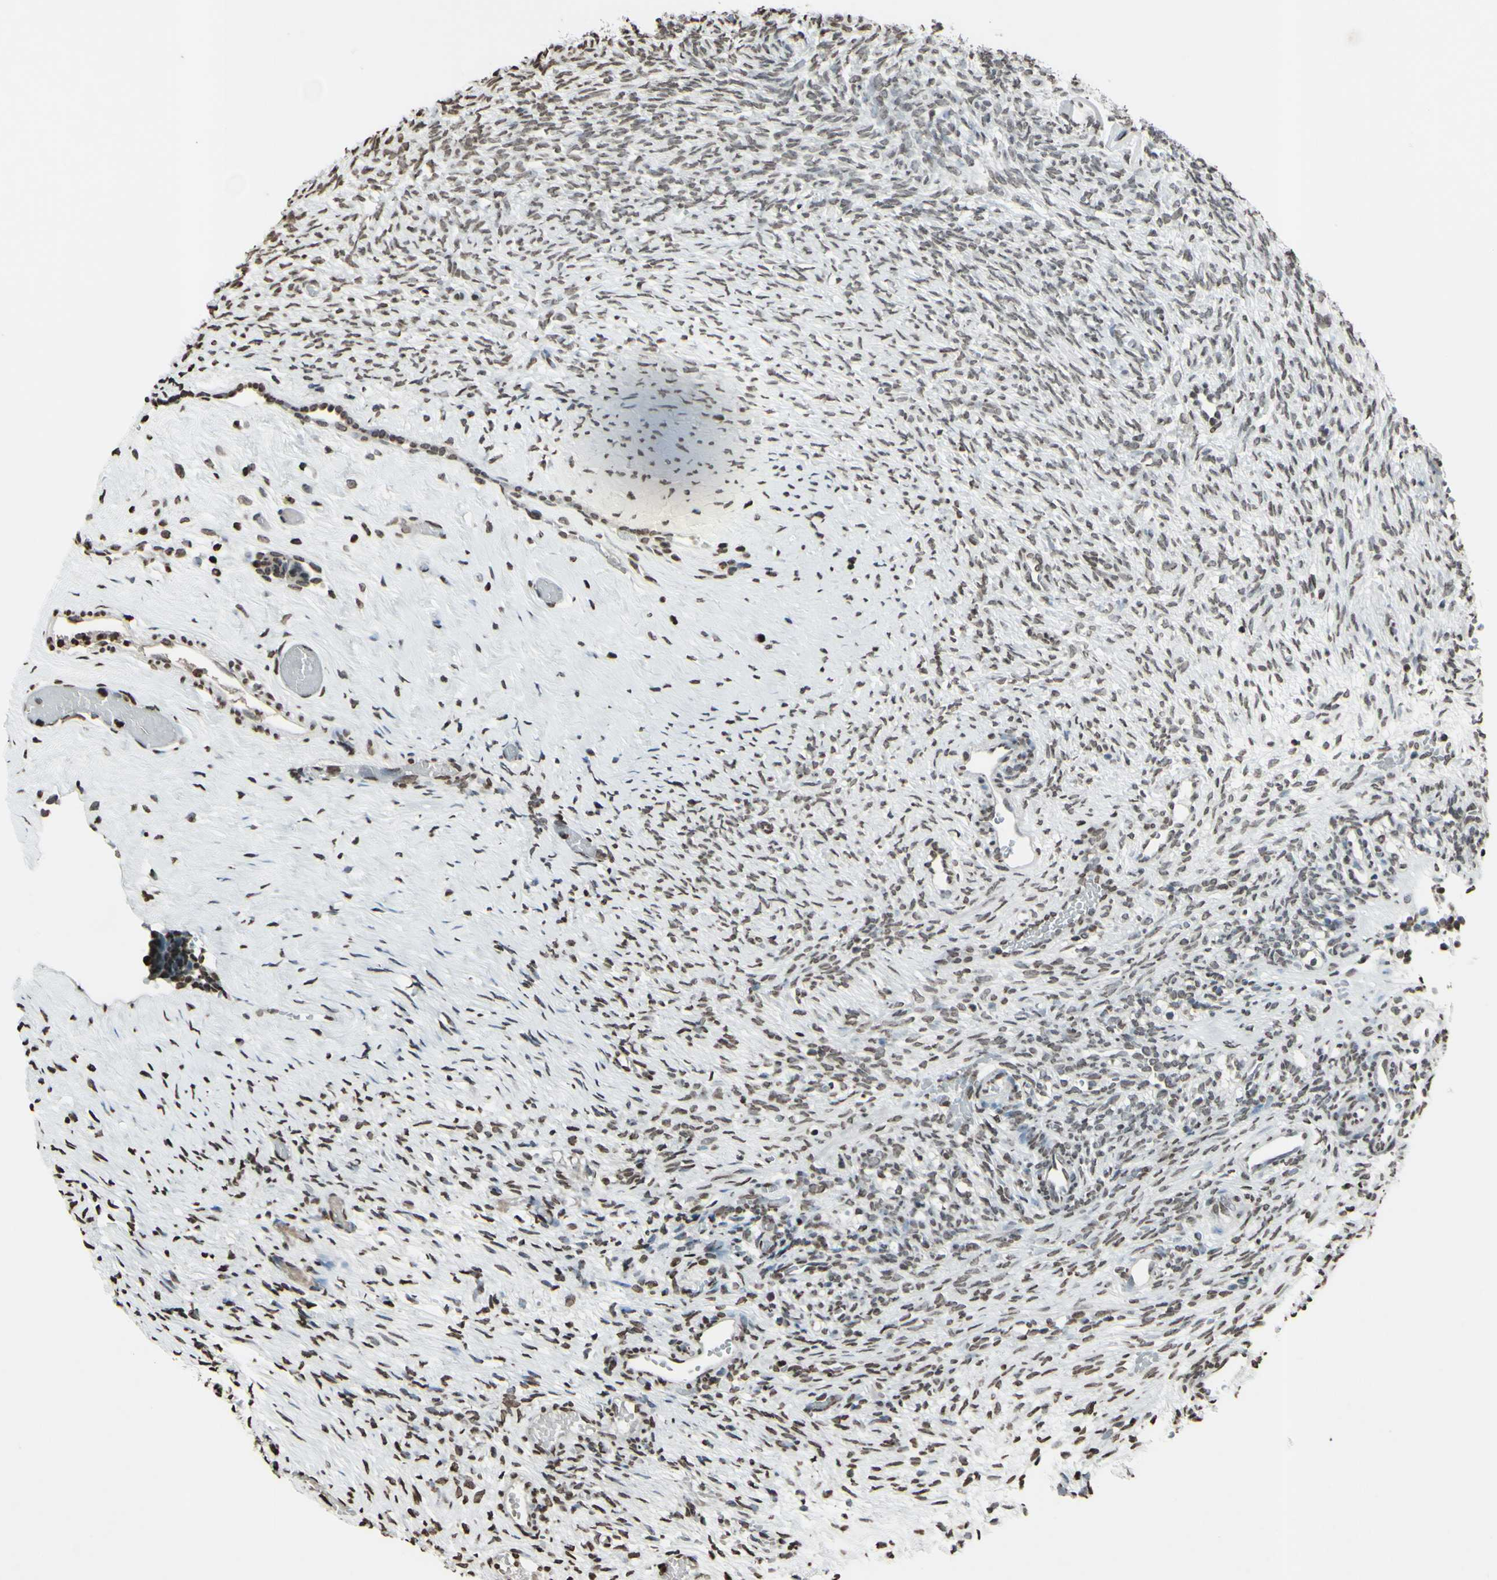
{"staining": {"intensity": "weak", "quantity": "25%-75%", "location": "nuclear"}, "tissue": "ovary", "cell_type": "Ovarian stroma cells", "image_type": "normal", "snomed": [{"axis": "morphology", "description": "Normal tissue, NOS"}, {"axis": "topography", "description": "Ovary"}], "caption": "Human ovary stained for a protein (brown) displays weak nuclear positive expression in about 25%-75% of ovarian stroma cells.", "gene": "CD79B", "patient": {"sex": "female", "age": 35}}